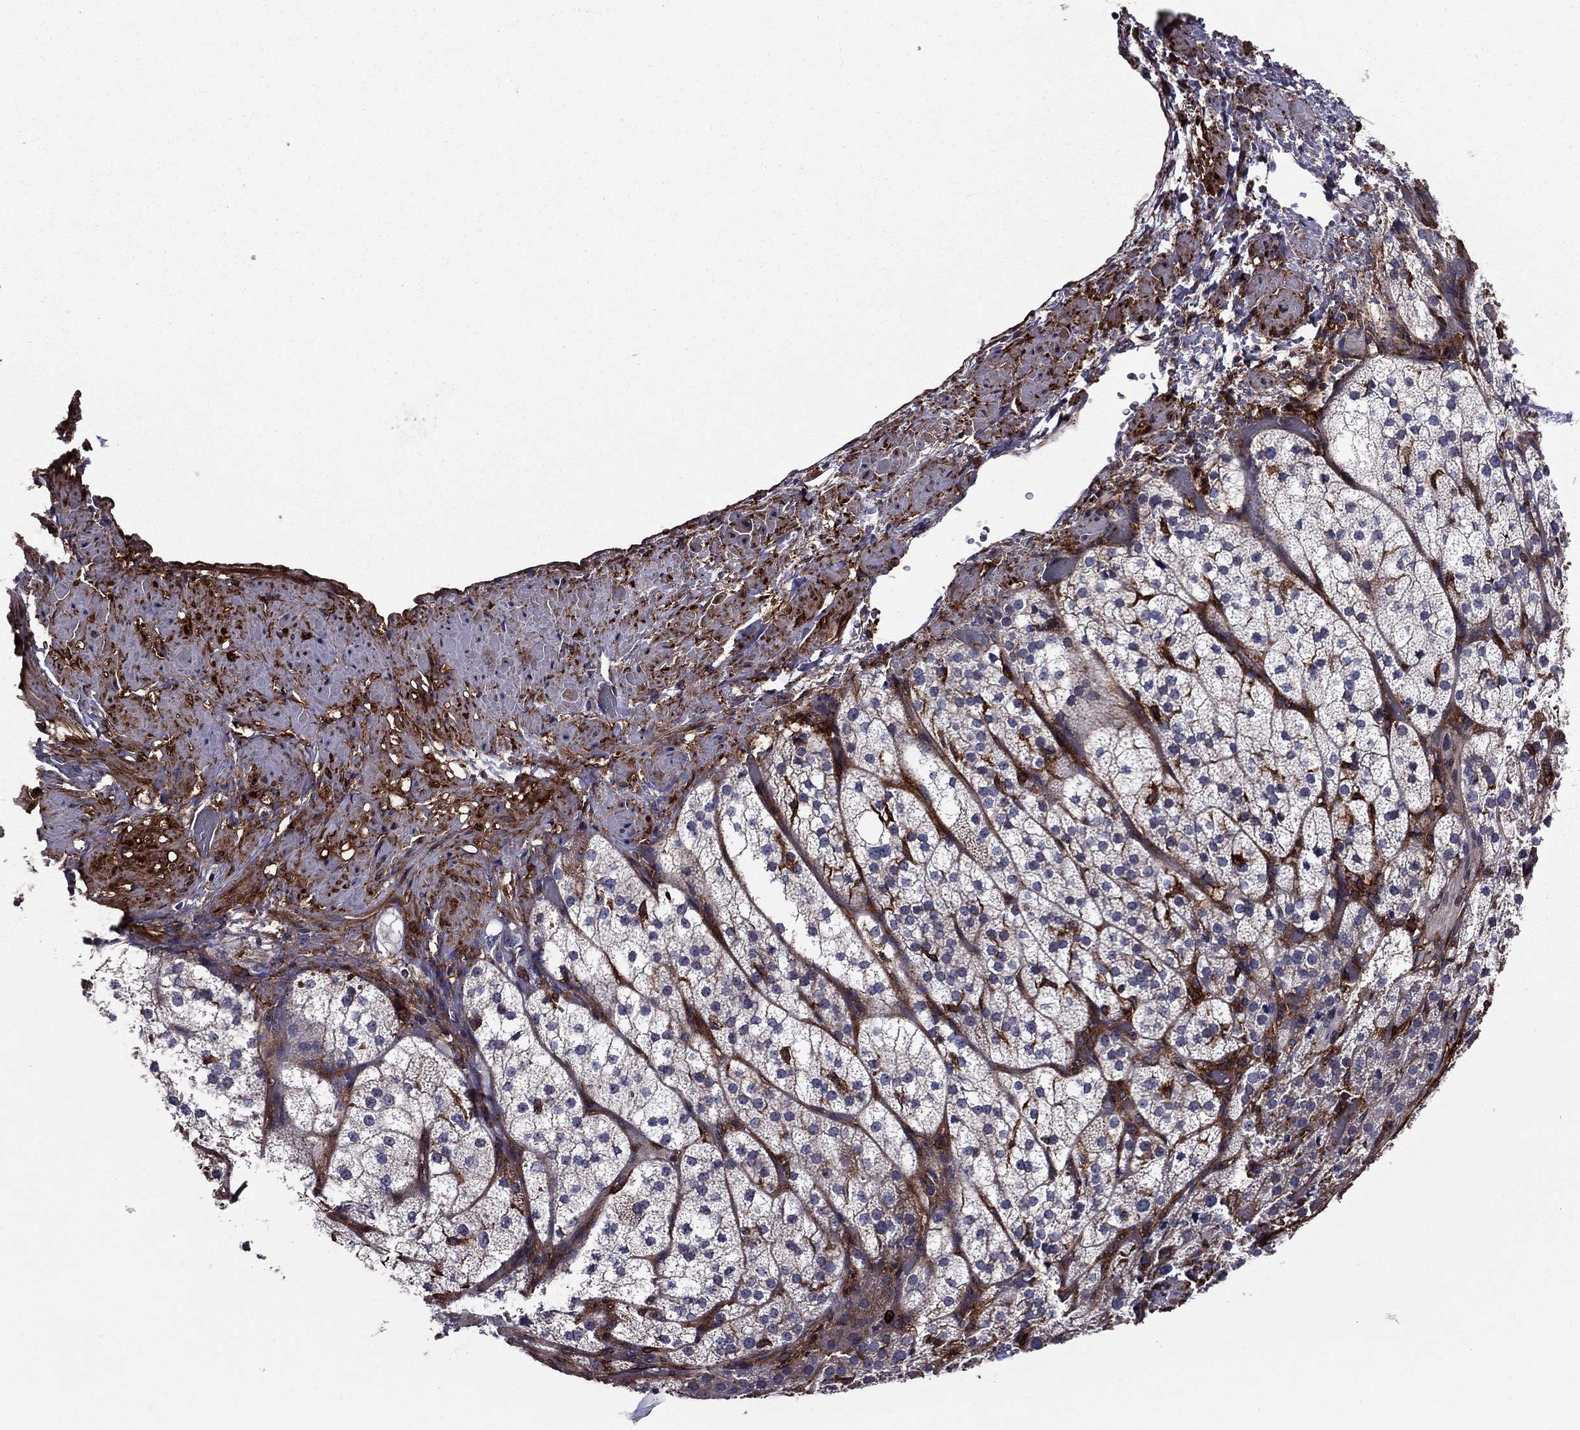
{"staining": {"intensity": "negative", "quantity": "none", "location": "none"}, "tissue": "adrenal gland", "cell_type": "Glandular cells", "image_type": "normal", "snomed": [{"axis": "morphology", "description": "Normal tissue, NOS"}, {"axis": "topography", "description": "Adrenal gland"}], "caption": "Histopathology image shows no significant protein positivity in glandular cells of normal adrenal gland. Brightfield microscopy of IHC stained with DAB (3,3'-diaminobenzidine) (brown) and hematoxylin (blue), captured at high magnification.", "gene": "EHBP1L1", "patient": {"sex": "female", "age": 60}}